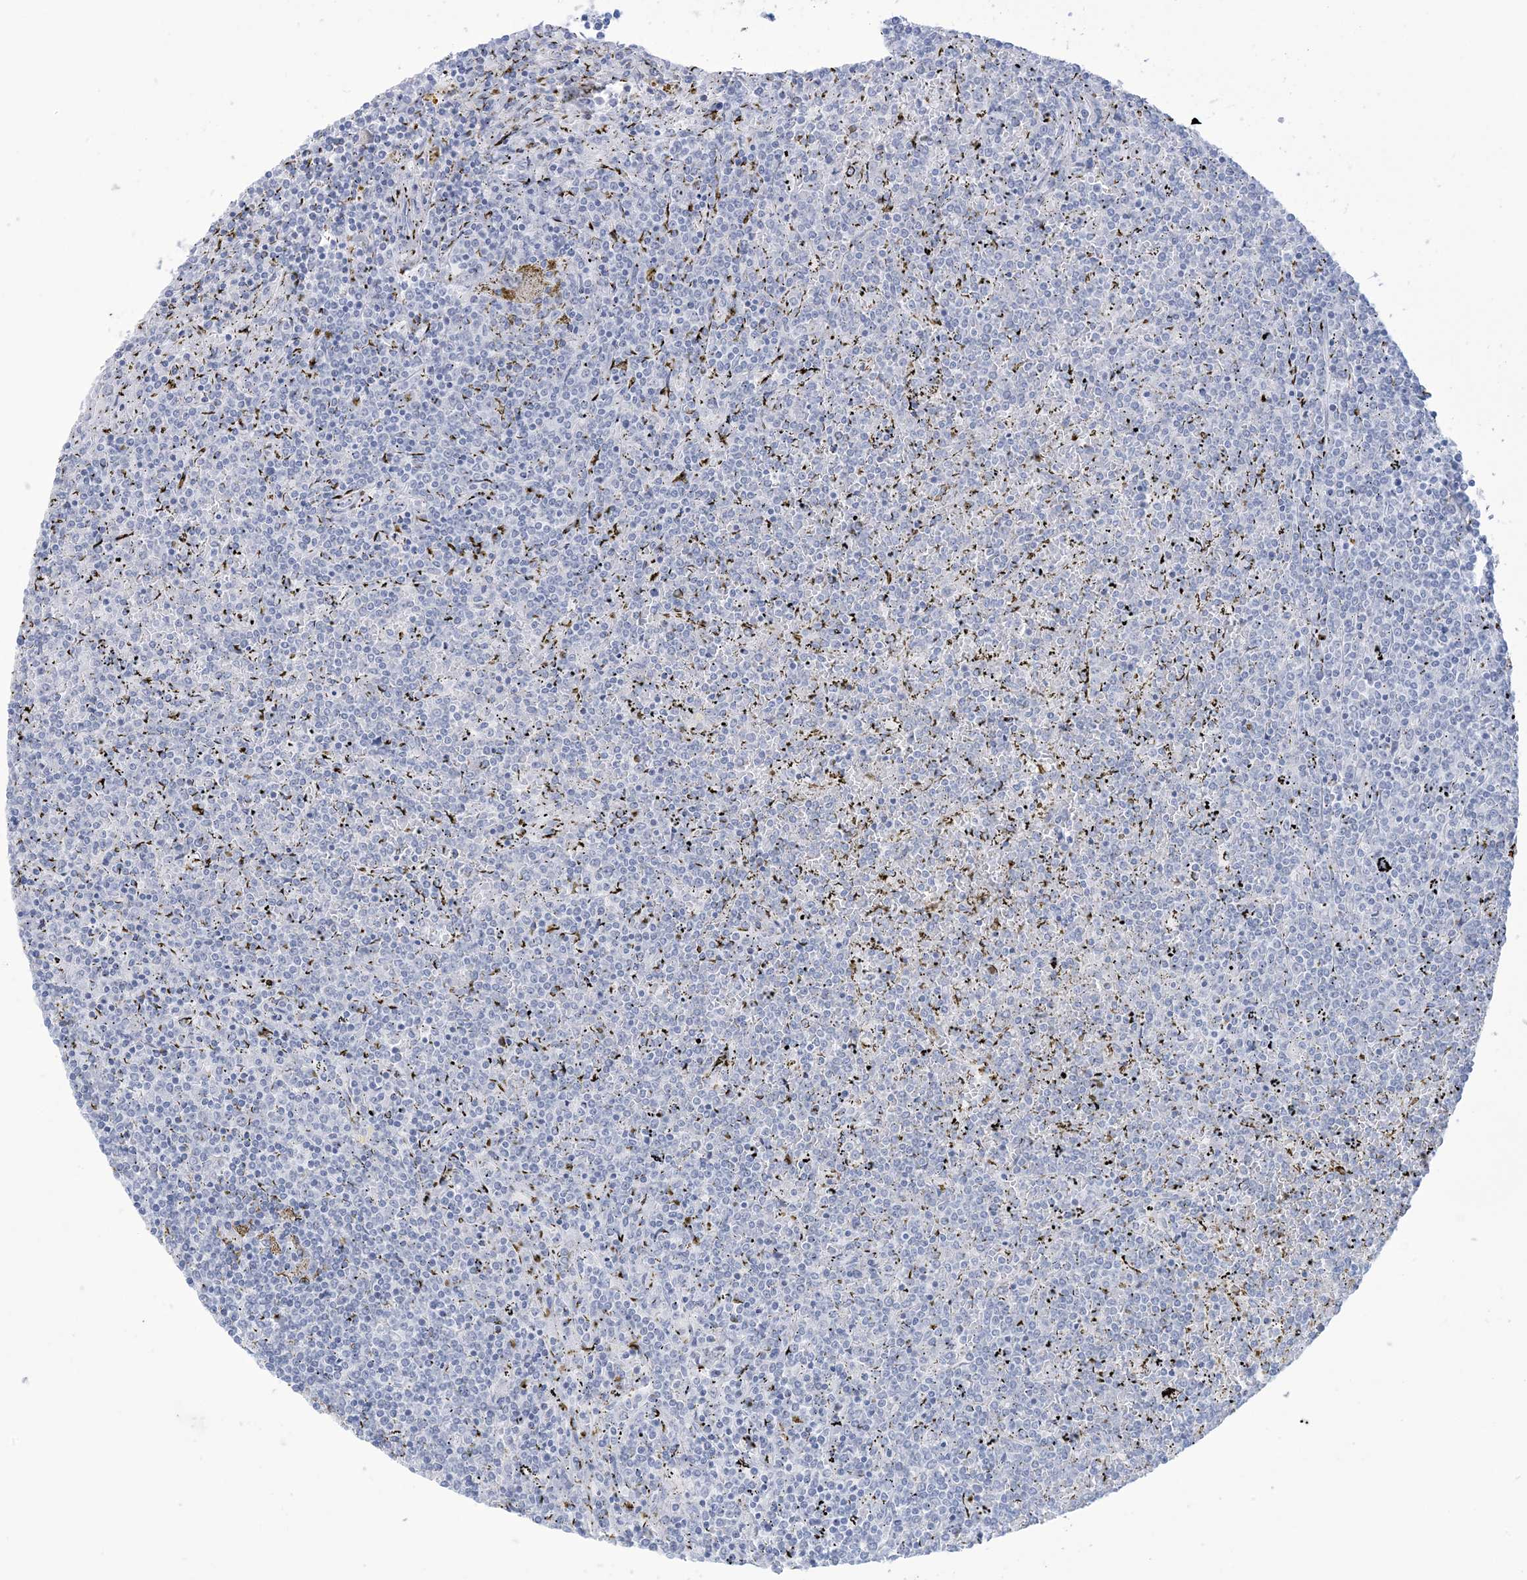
{"staining": {"intensity": "negative", "quantity": "none", "location": "none"}, "tissue": "lymphoma", "cell_type": "Tumor cells", "image_type": "cancer", "snomed": [{"axis": "morphology", "description": "Malignant lymphoma, non-Hodgkin's type, Low grade"}, {"axis": "topography", "description": "Spleen"}], "caption": "Immunohistochemistry (IHC) histopathology image of neoplastic tissue: human lymphoma stained with DAB (3,3'-diaminobenzidine) shows no significant protein positivity in tumor cells.", "gene": "AGXT", "patient": {"sex": "female", "age": 19}}